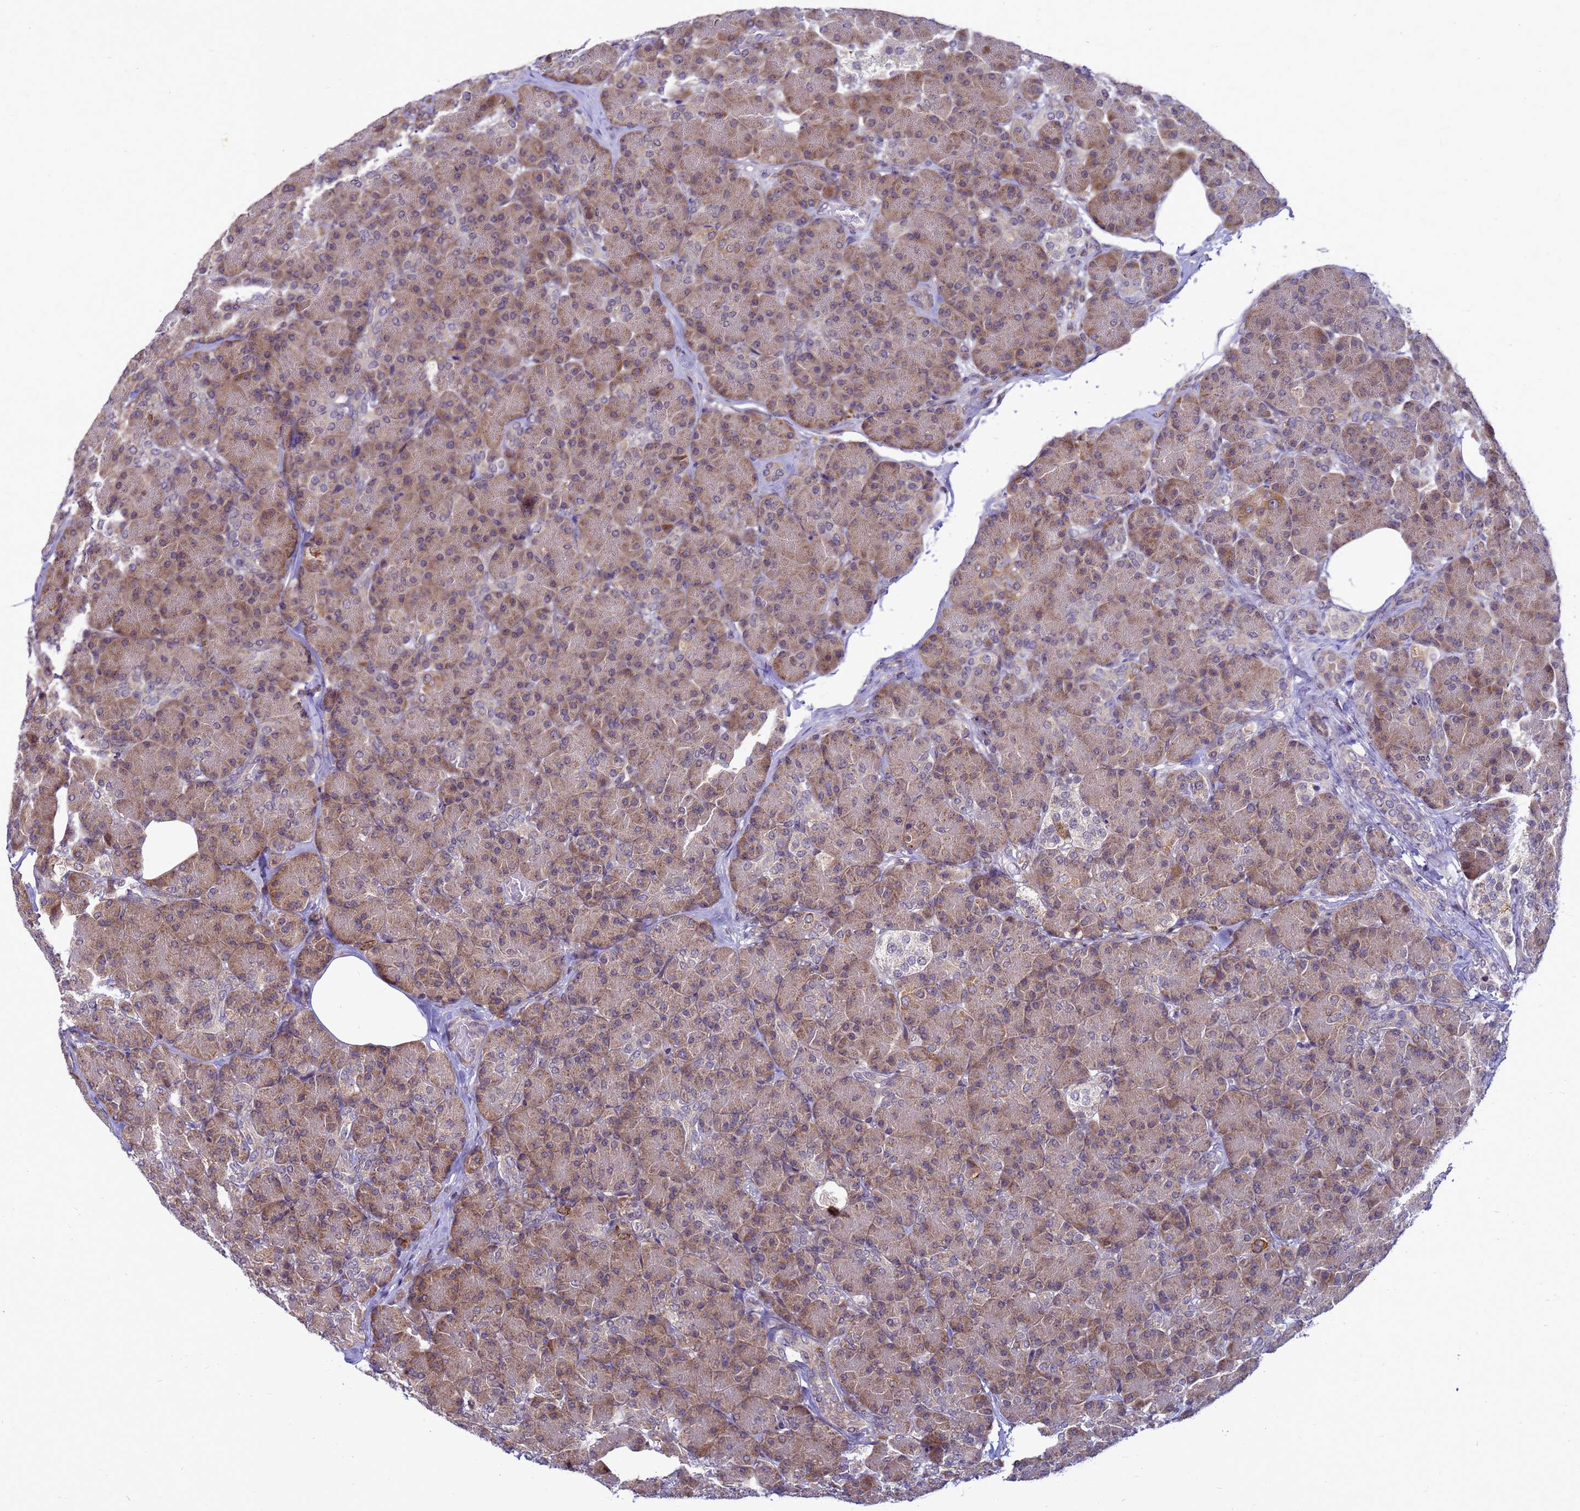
{"staining": {"intensity": "moderate", "quantity": ">75%", "location": "cytoplasmic/membranous"}, "tissue": "pancreas", "cell_type": "Exocrine glandular cells", "image_type": "normal", "snomed": [{"axis": "morphology", "description": "Normal tissue, NOS"}, {"axis": "topography", "description": "Pancreas"}], "caption": "Unremarkable pancreas shows moderate cytoplasmic/membranous expression in about >75% of exocrine glandular cells (Stains: DAB (3,3'-diaminobenzidine) in brown, nuclei in blue, Microscopy: brightfield microscopy at high magnification)..", "gene": "C12orf43", "patient": {"sex": "female", "age": 43}}